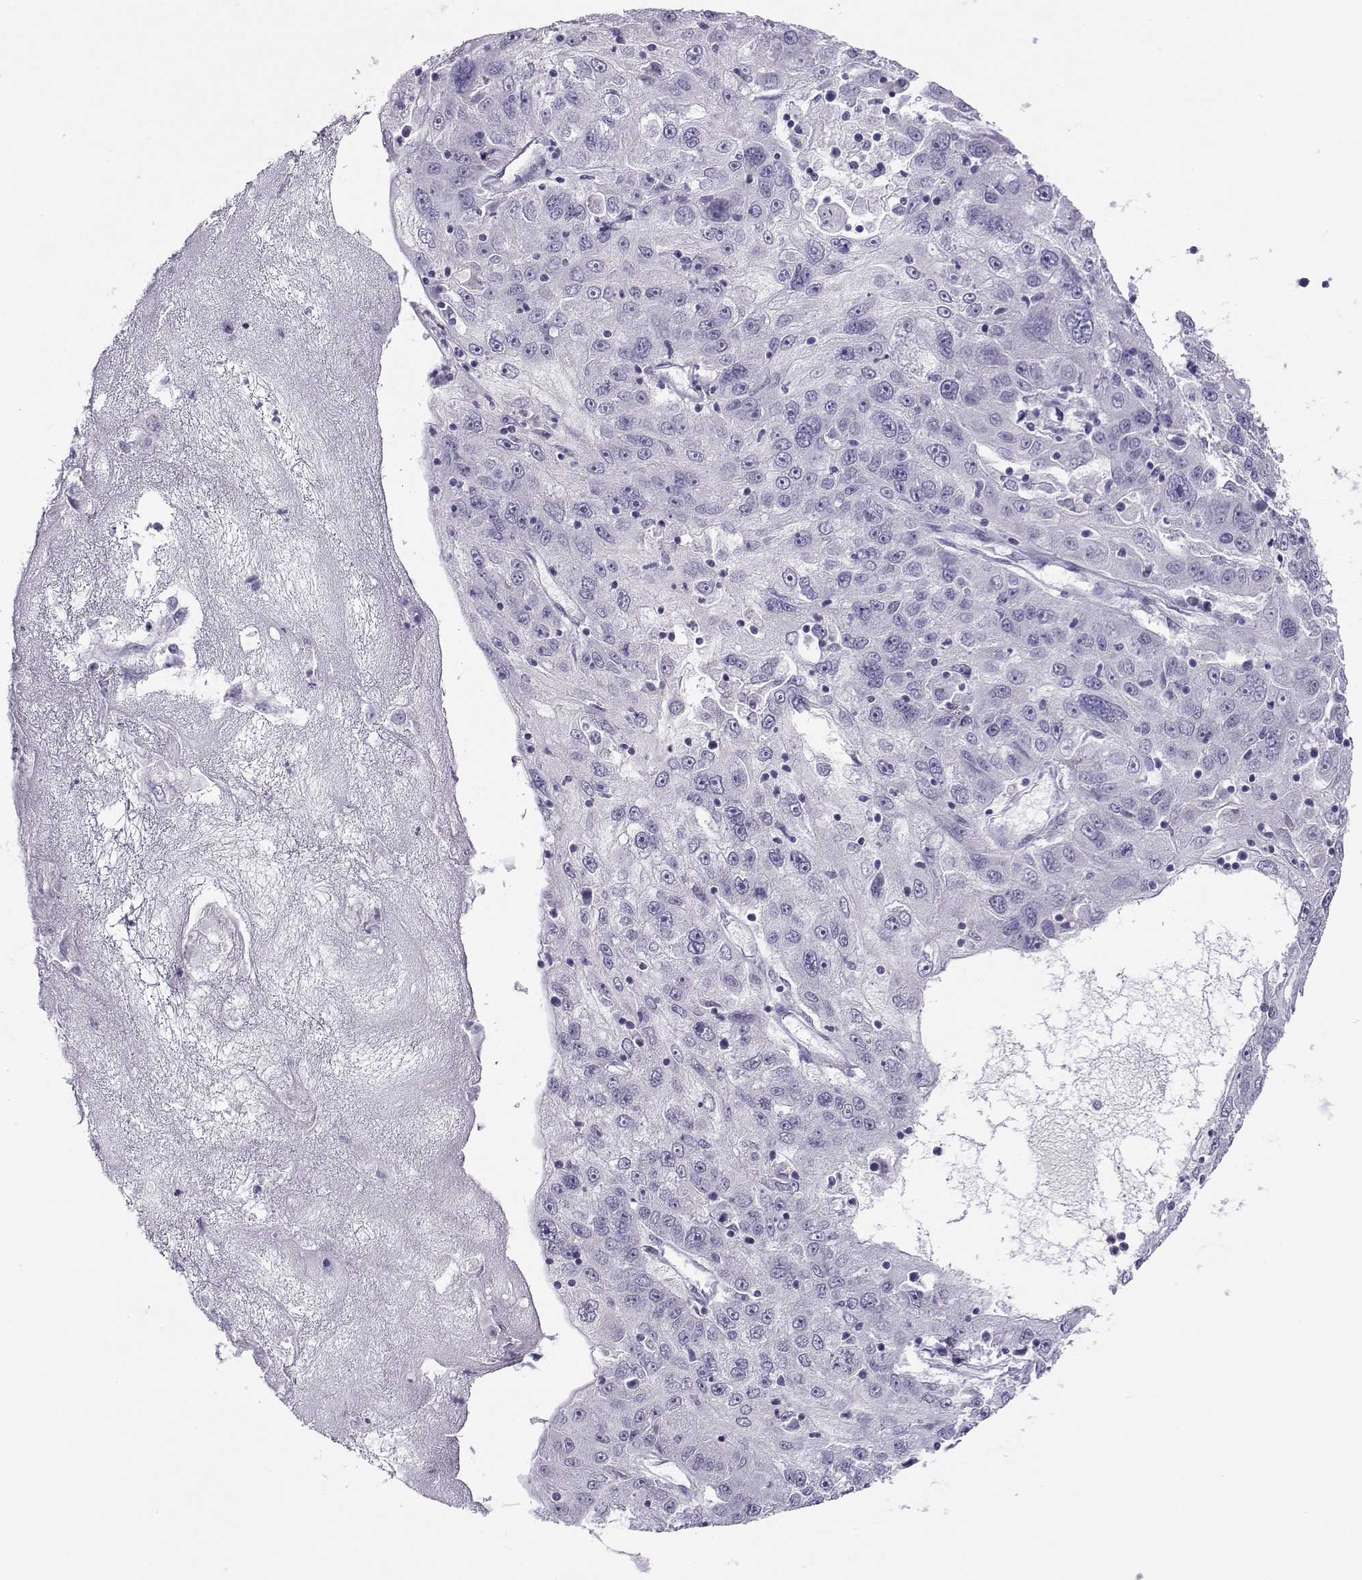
{"staining": {"intensity": "negative", "quantity": "none", "location": "none"}, "tissue": "stomach cancer", "cell_type": "Tumor cells", "image_type": "cancer", "snomed": [{"axis": "morphology", "description": "Adenocarcinoma, NOS"}, {"axis": "topography", "description": "Stomach"}], "caption": "Immunohistochemical staining of stomach cancer demonstrates no significant expression in tumor cells. (IHC, brightfield microscopy, high magnification).", "gene": "FBXO24", "patient": {"sex": "male", "age": 56}}